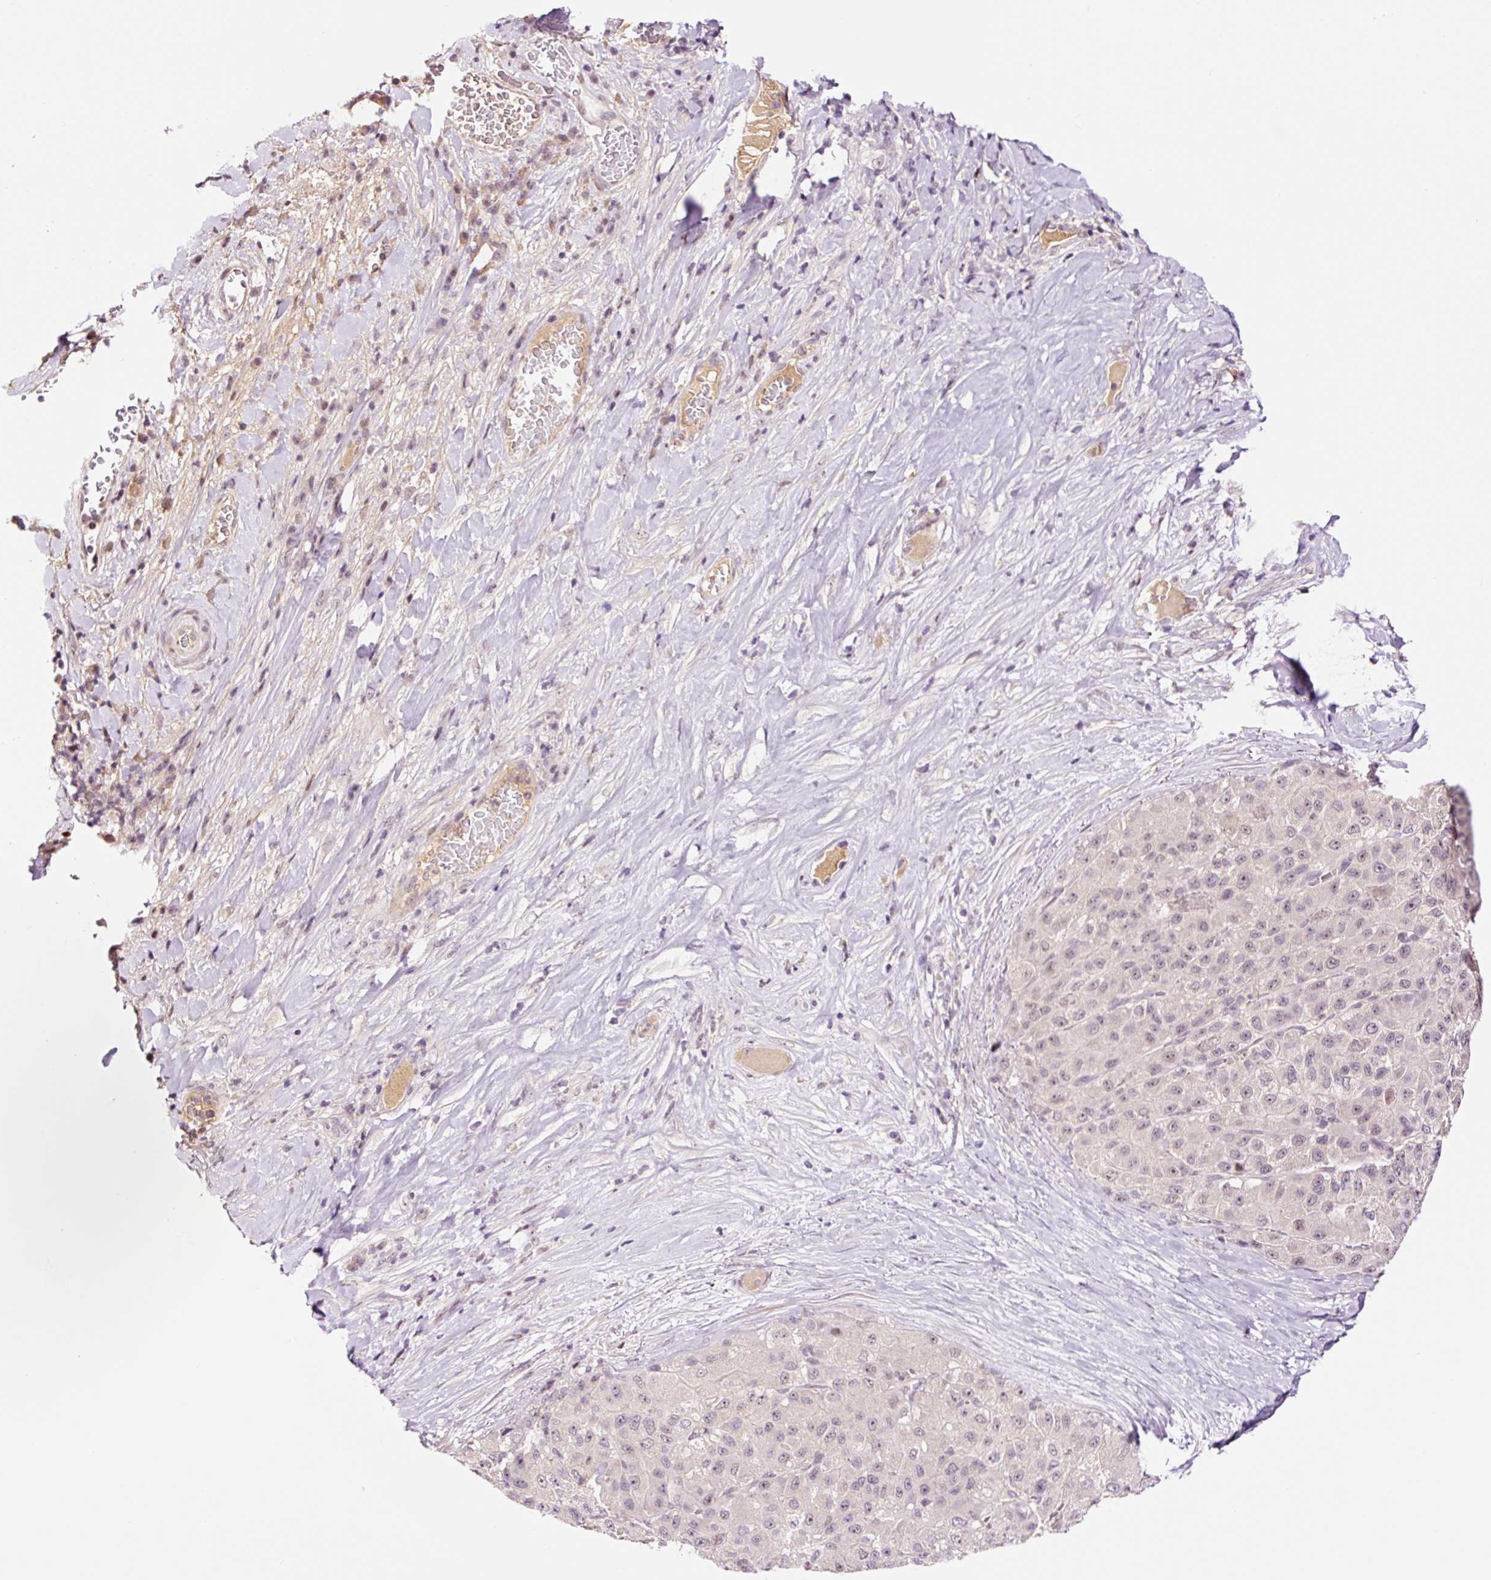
{"staining": {"intensity": "negative", "quantity": "none", "location": "none"}, "tissue": "liver cancer", "cell_type": "Tumor cells", "image_type": "cancer", "snomed": [{"axis": "morphology", "description": "Carcinoma, Hepatocellular, NOS"}, {"axis": "topography", "description": "Liver"}], "caption": "The micrograph shows no staining of tumor cells in liver cancer (hepatocellular carcinoma).", "gene": "DPPA4", "patient": {"sex": "male", "age": 80}}